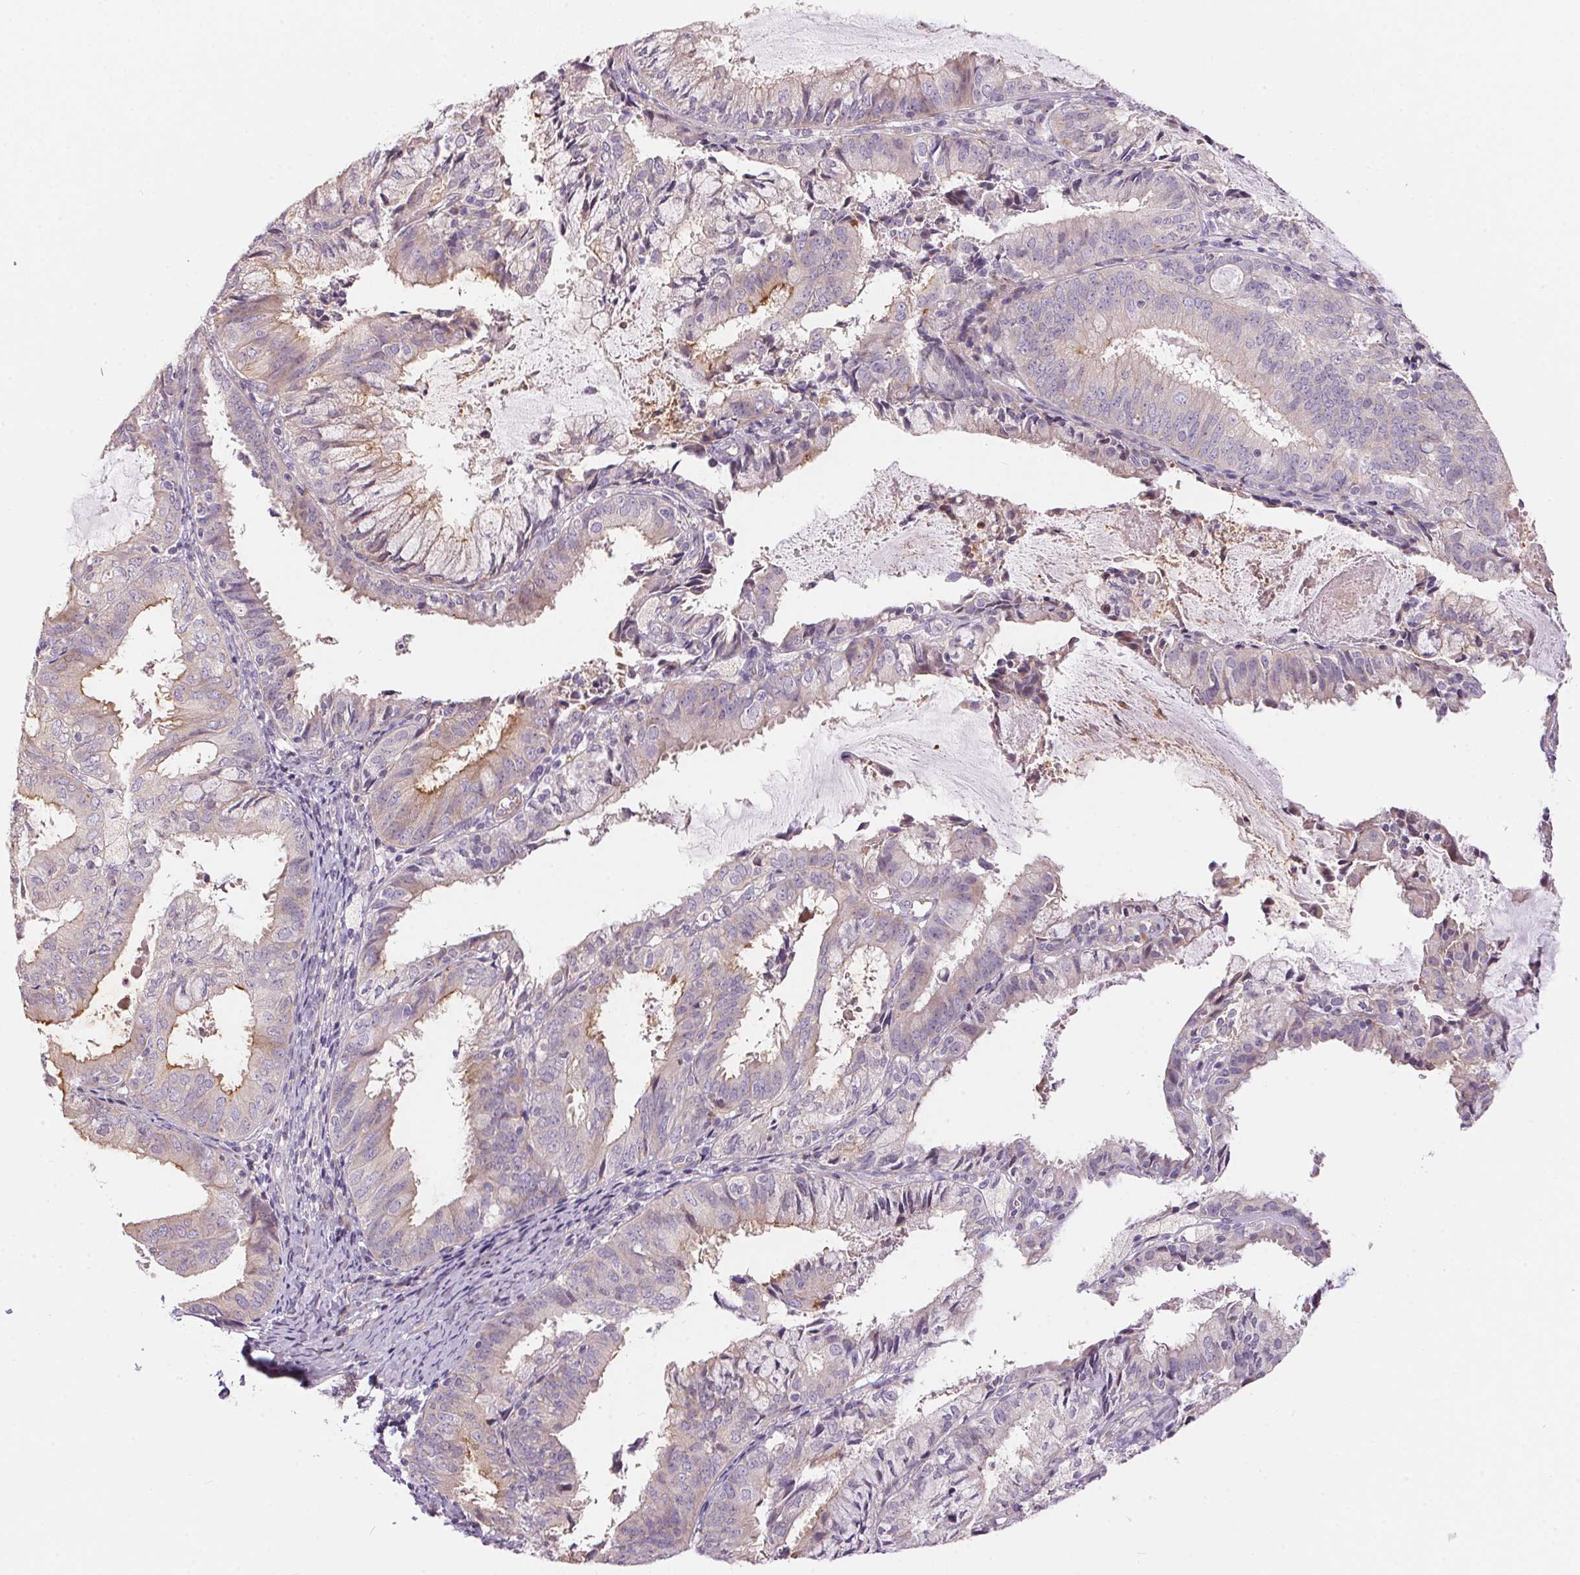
{"staining": {"intensity": "weak", "quantity": "<25%", "location": "cytoplasmic/membranous"}, "tissue": "endometrial cancer", "cell_type": "Tumor cells", "image_type": "cancer", "snomed": [{"axis": "morphology", "description": "Adenocarcinoma, NOS"}, {"axis": "topography", "description": "Endometrium"}], "caption": "Photomicrograph shows no significant protein positivity in tumor cells of endometrial cancer.", "gene": "UNC13B", "patient": {"sex": "female", "age": 57}}